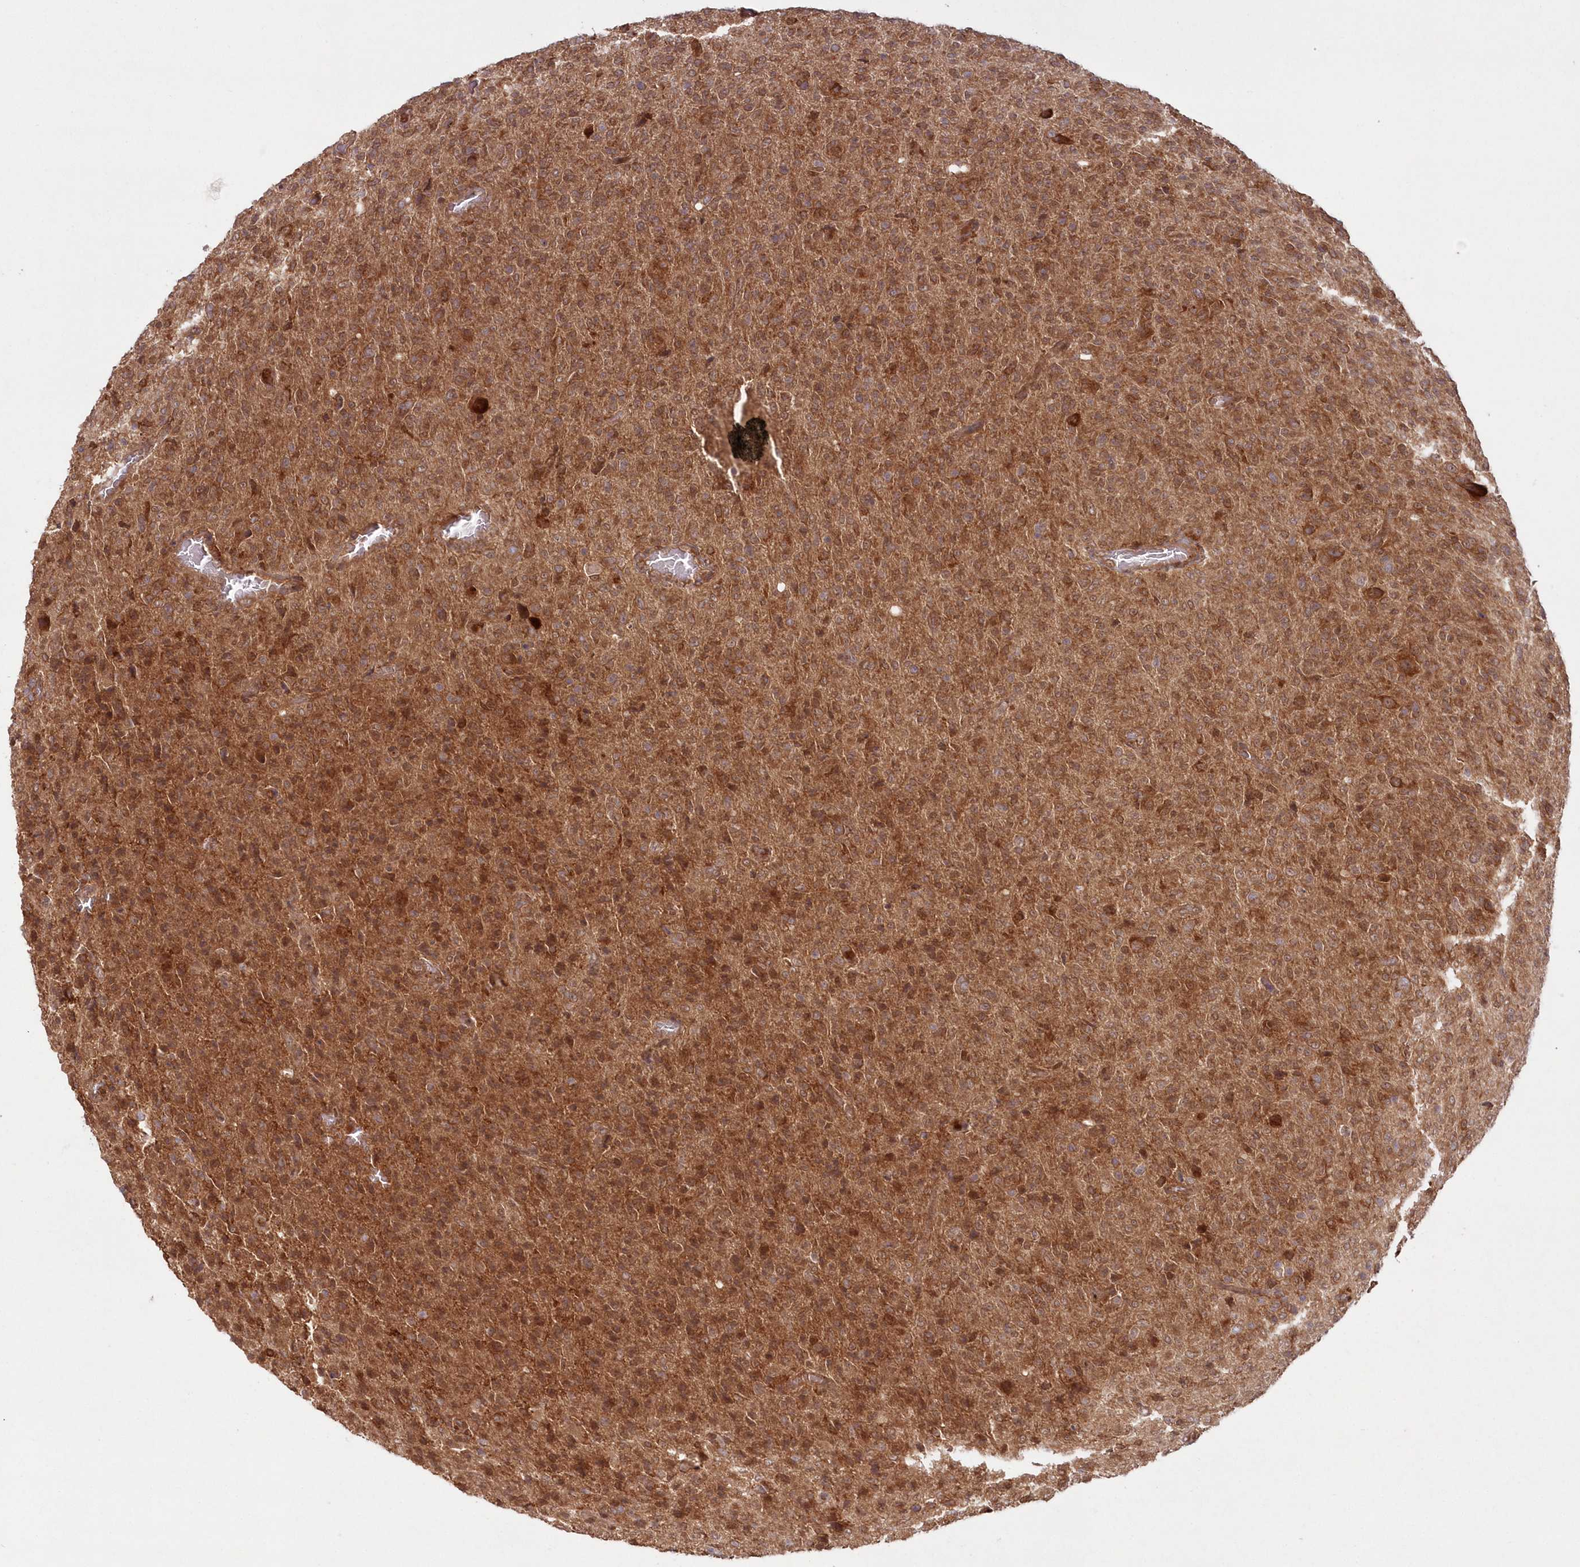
{"staining": {"intensity": "moderate", "quantity": "<25%", "location": "cytoplasmic/membranous,nuclear"}, "tissue": "glioma", "cell_type": "Tumor cells", "image_type": "cancer", "snomed": [{"axis": "morphology", "description": "Glioma, malignant, High grade"}, {"axis": "topography", "description": "Brain"}], "caption": "Protein staining demonstrates moderate cytoplasmic/membranous and nuclear positivity in approximately <25% of tumor cells in high-grade glioma (malignant). (DAB (3,3'-diaminobenzidine) = brown stain, brightfield microscopy at high magnification).", "gene": "GBE1", "patient": {"sex": "female", "age": 57}}